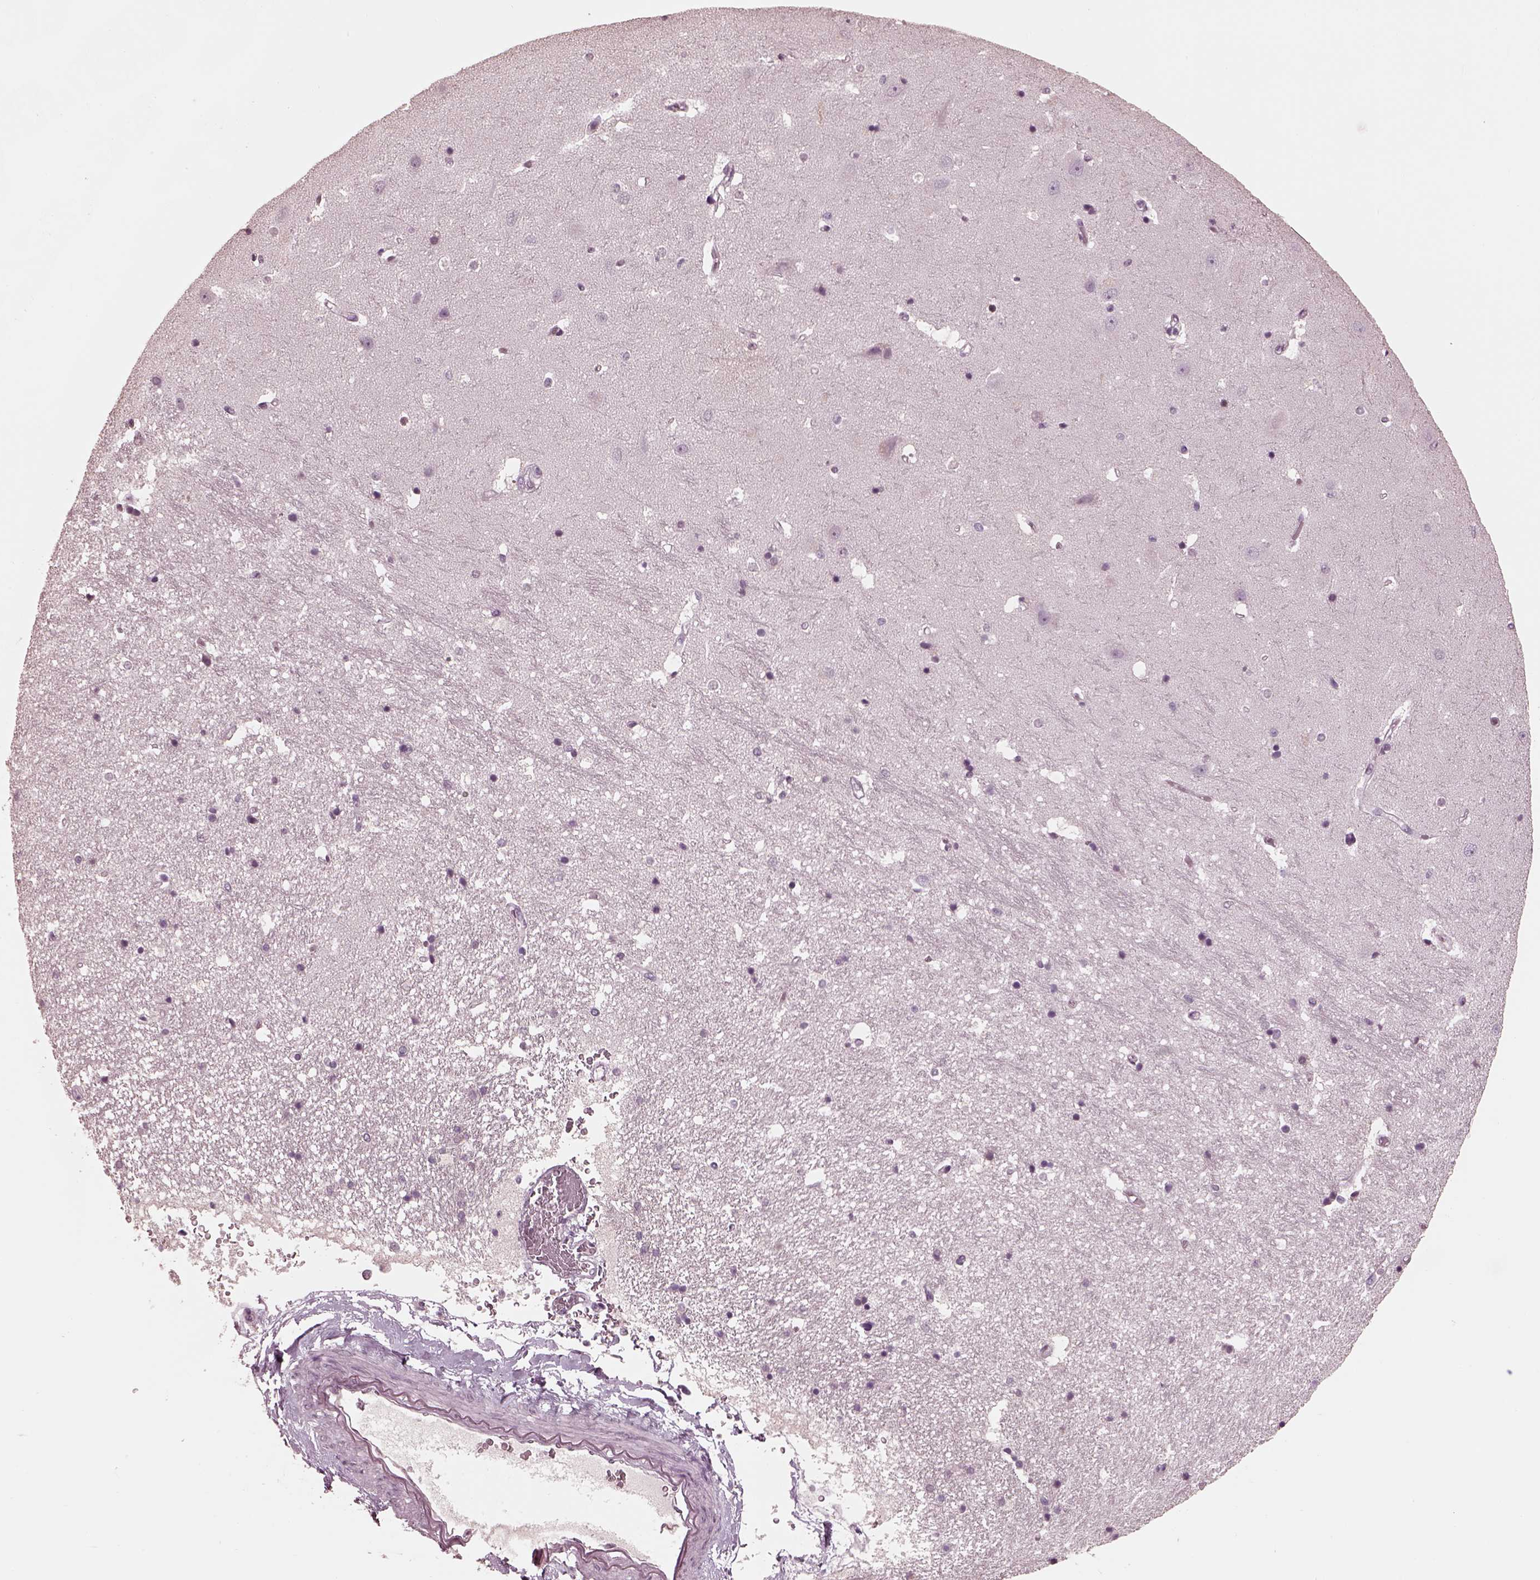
{"staining": {"intensity": "negative", "quantity": "none", "location": "none"}, "tissue": "hippocampus", "cell_type": "Glial cells", "image_type": "normal", "snomed": [{"axis": "morphology", "description": "Normal tissue, NOS"}, {"axis": "topography", "description": "Hippocampus"}], "caption": "This is an IHC photomicrograph of unremarkable human hippocampus. There is no expression in glial cells.", "gene": "TSKS", "patient": {"sex": "male", "age": 44}}